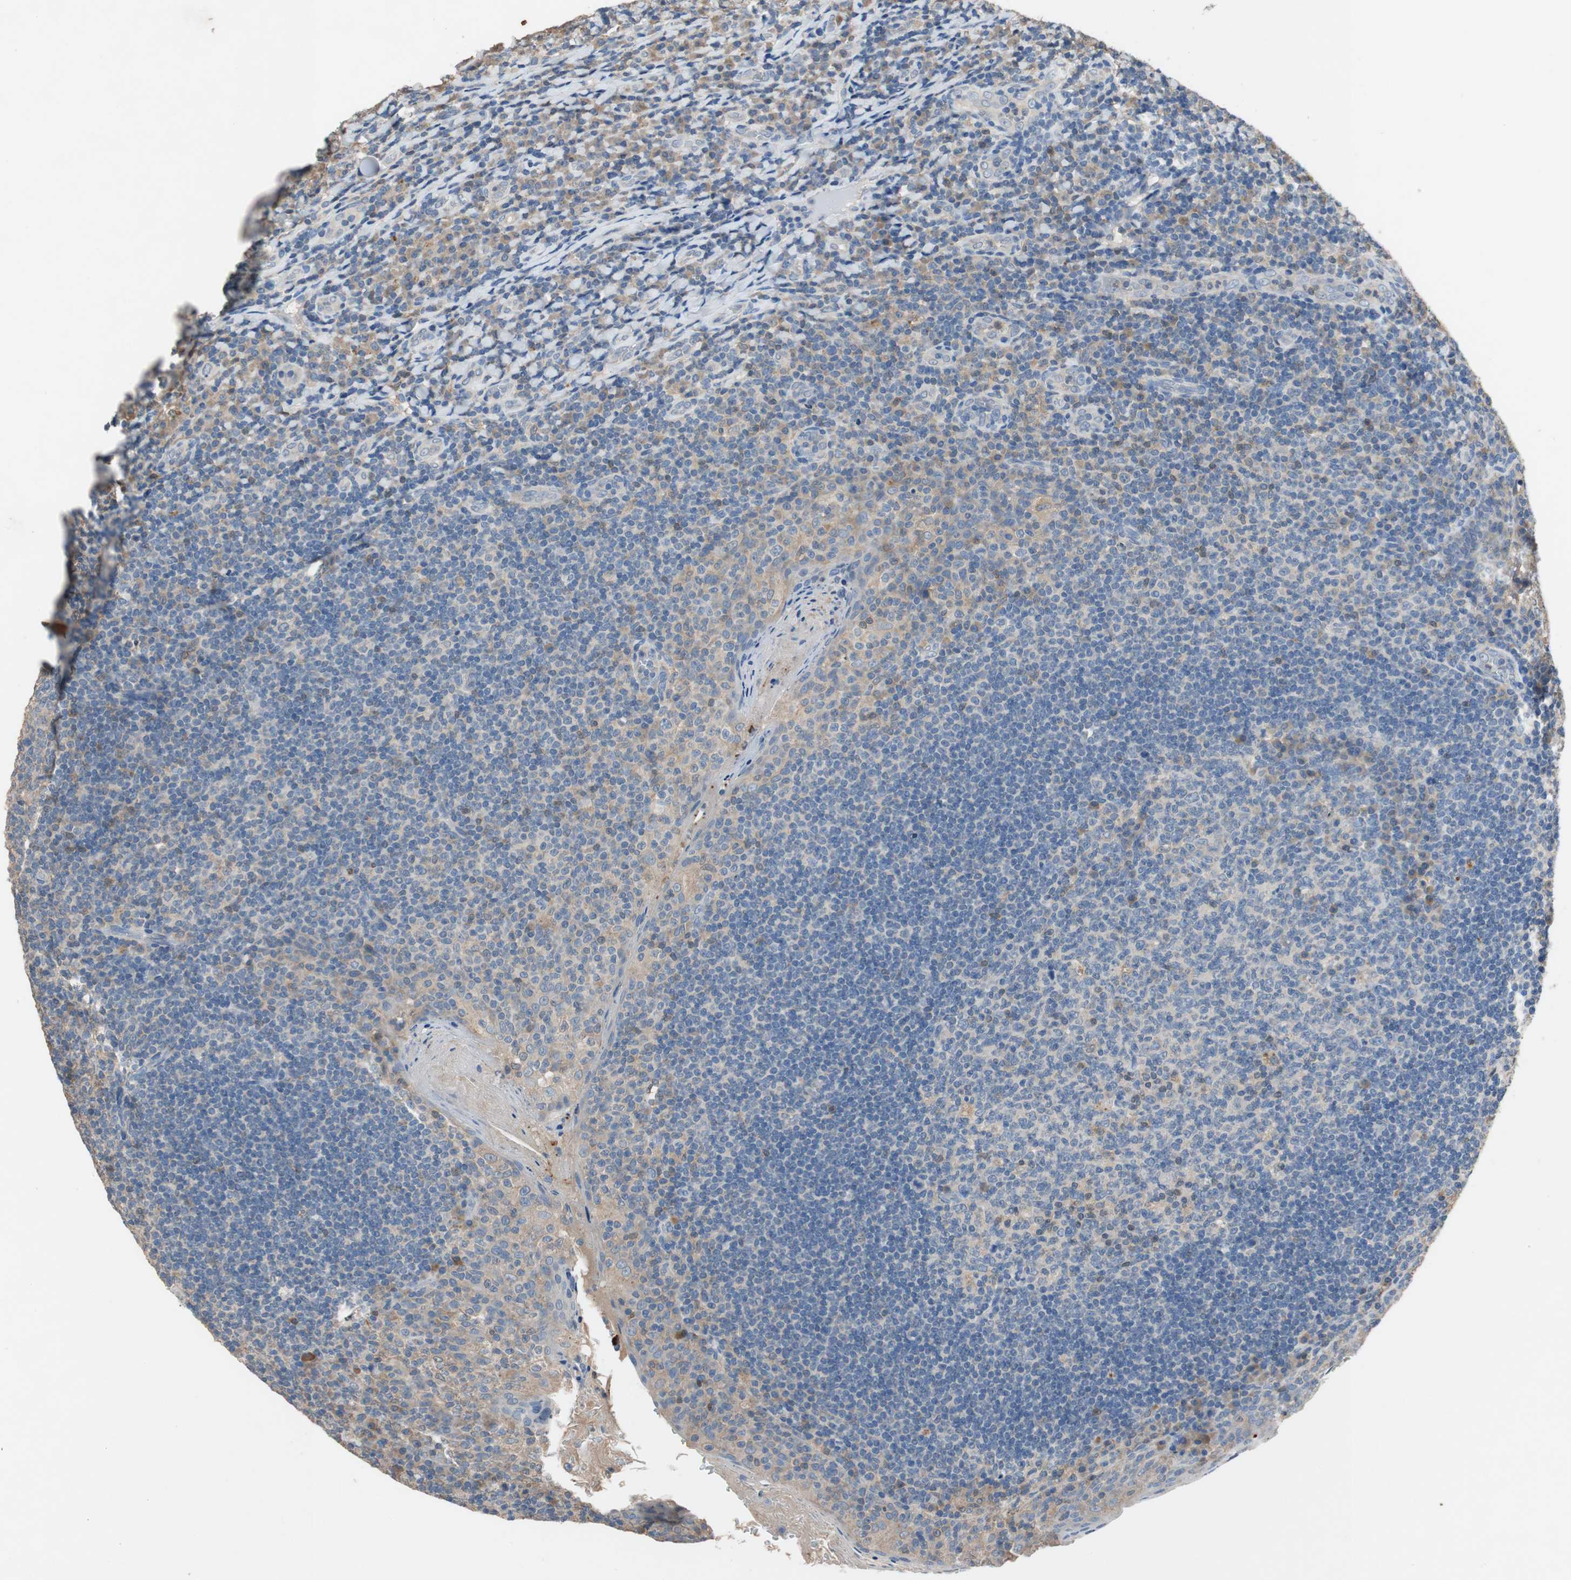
{"staining": {"intensity": "weak", "quantity": "<25%", "location": "cytoplasmic/membranous"}, "tissue": "tonsil", "cell_type": "Germinal center cells", "image_type": "normal", "snomed": [{"axis": "morphology", "description": "Normal tissue, NOS"}, {"axis": "topography", "description": "Tonsil"}], "caption": "DAB immunohistochemical staining of normal human tonsil exhibits no significant staining in germinal center cells. The staining was performed using DAB to visualize the protein expression in brown, while the nuclei were stained in blue with hematoxylin (Magnification: 20x).", "gene": "ADAP1", "patient": {"sex": "male", "age": 17}}